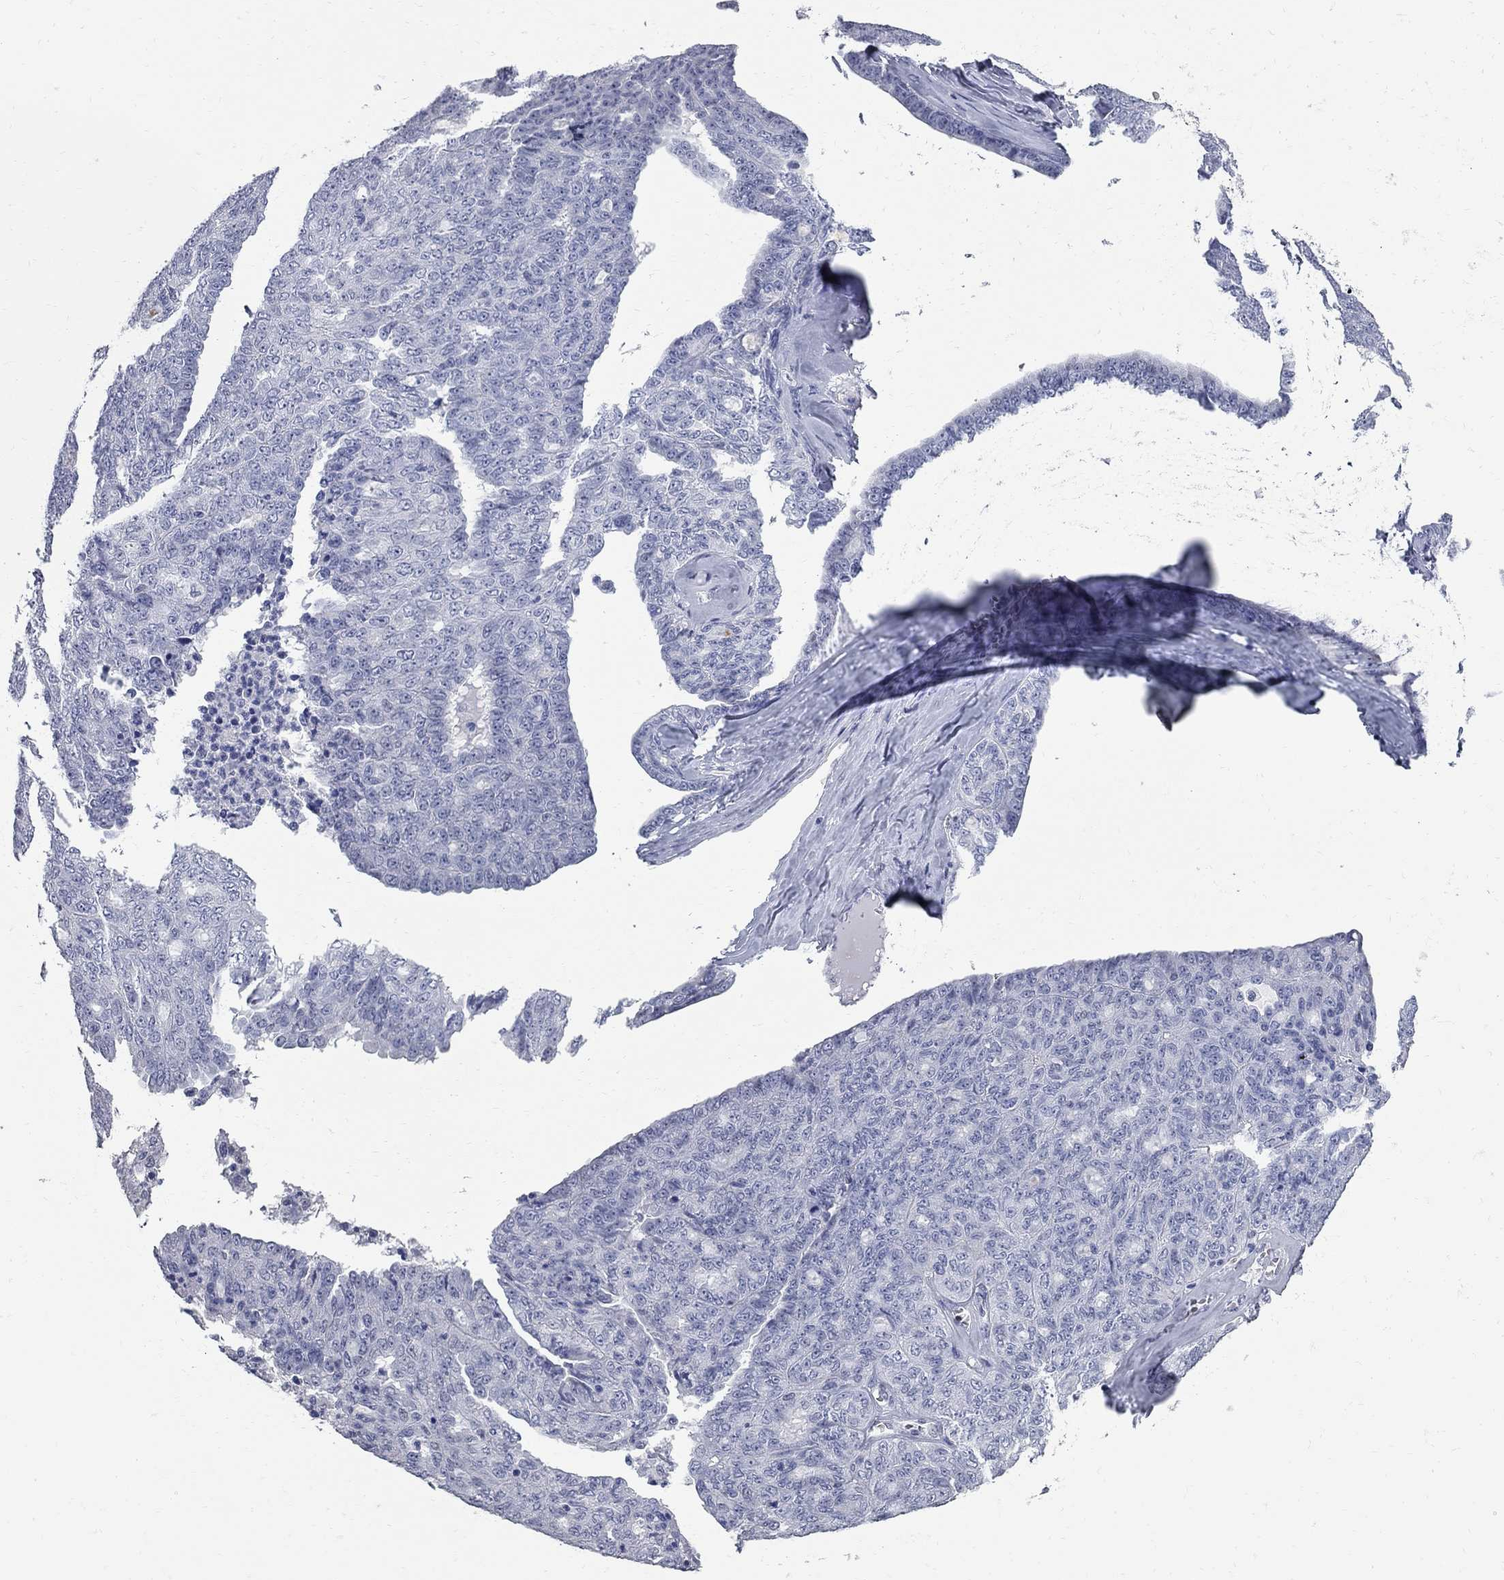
{"staining": {"intensity": "negative", "quantity": "none", "location": "none"}, "tissue": "ovarian cancer", "cell_type": "Tumor cells", "image_type": "cancer", "snomed": [{"axis": "morphology", "description": "Cystadenocarcinoma, serous, NOS"}, {"axis": "topography", "description": "Ovary"}], "caption": "There is no significant staining in tumor cells of ovarian cancer (serous cystadenocarcinoma).", "gene": "BPIFB1", "patient": {"sex": "female", "age": 71}}